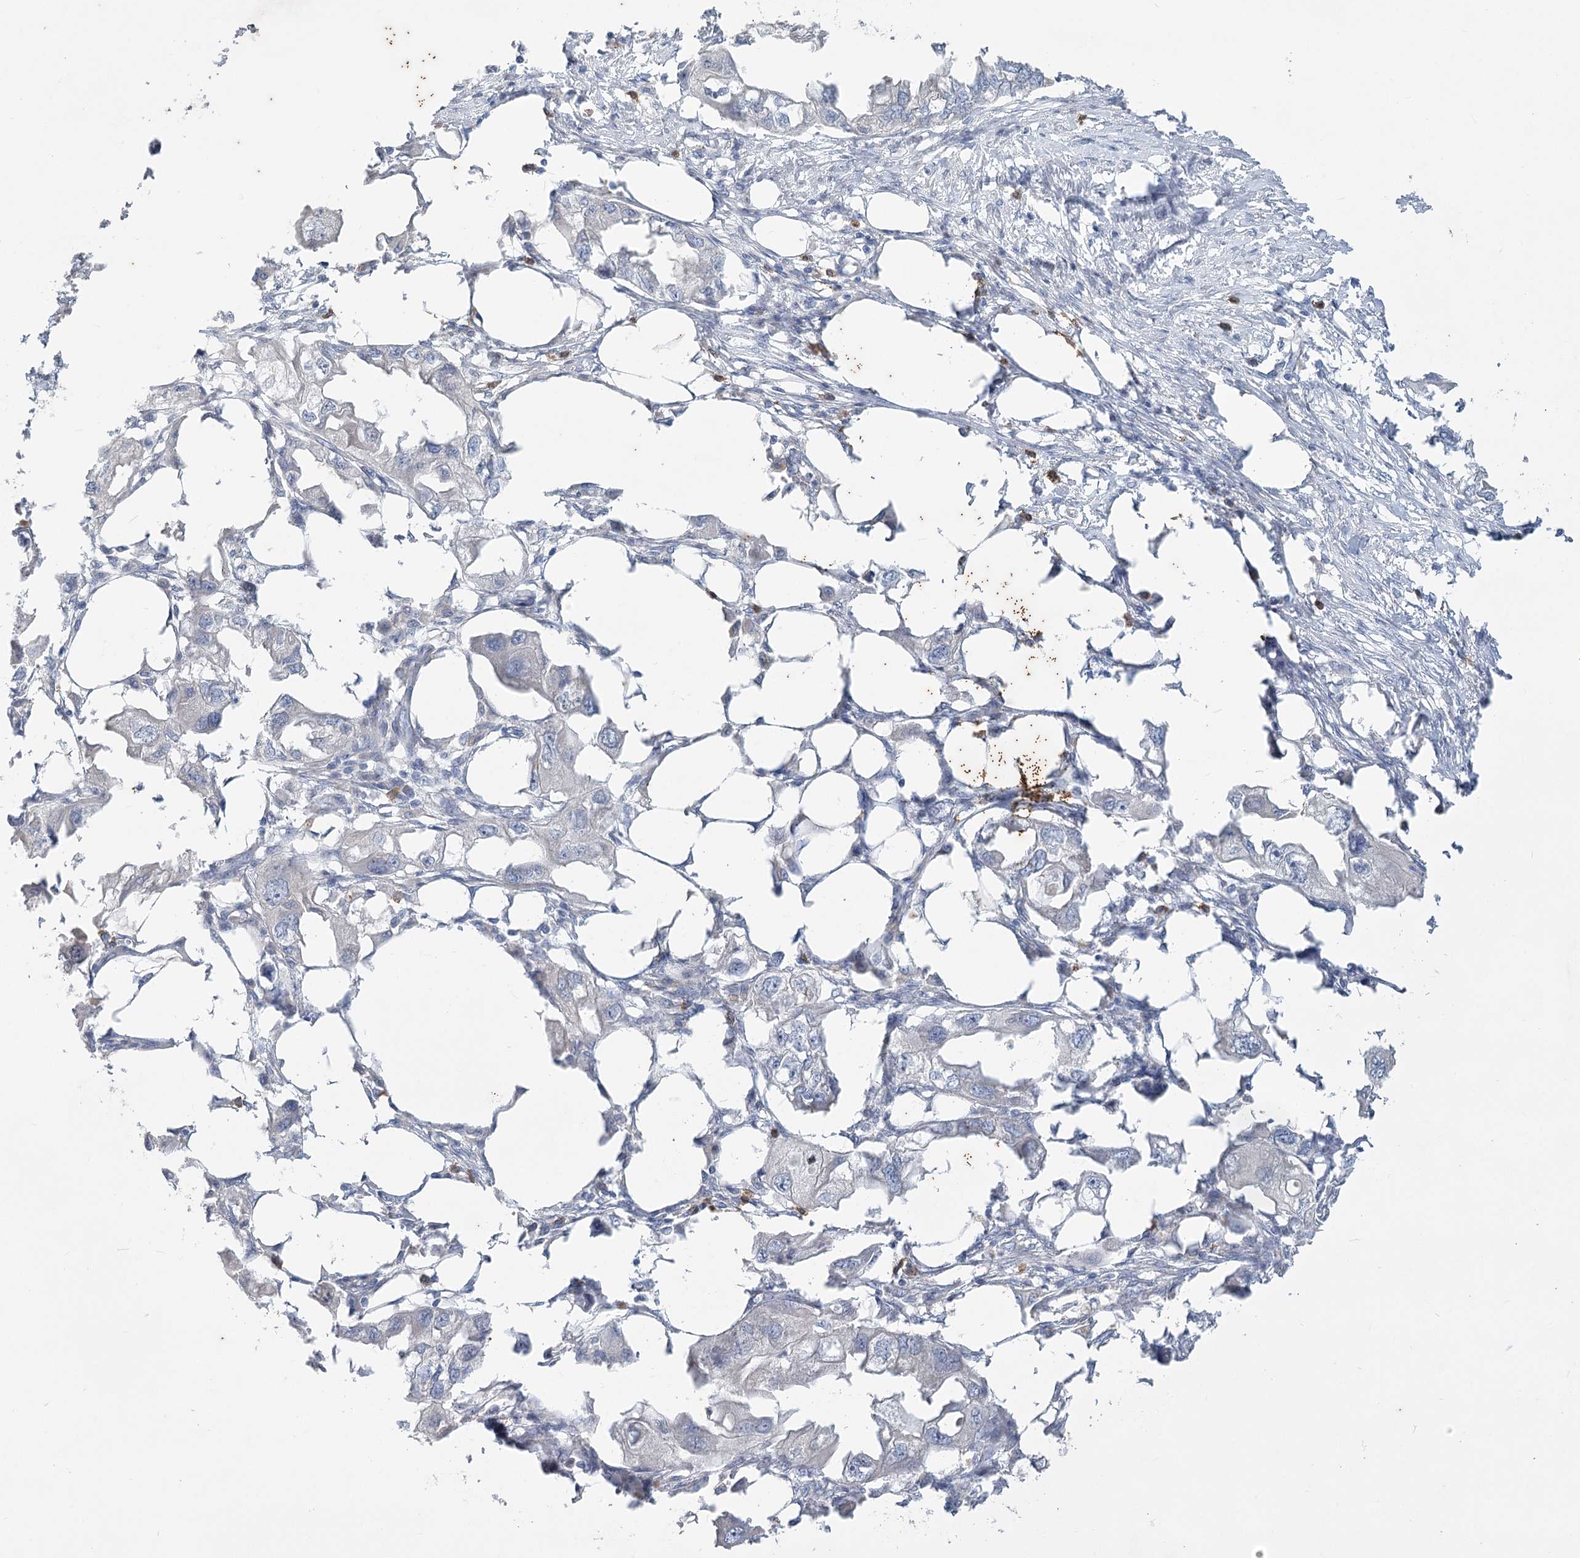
{"staining": {"intensity": "negative", "quantity": "none", "location": "none"}, "tissue": "endometrial cancer", "cell_type": "Tumor cells", "image_type": "cancer", "snomed": [{"axis": "morphology", "description": "Adenocarcinoma, NOS"}, {"axis": "morphology", "description": "Adenocarcinoma, metastatic, NOS"}, {"axis": "topography", "description": "Adipose tissue"}, {"axis": "topography", "description": "Endometrium"}], "caption": "Tumor cells show no significant protein expression in metastatic adenocarcinoma (endometrial).", "gene": "PLA2G12A", "patient": {"sex": "female", "age": 67}}